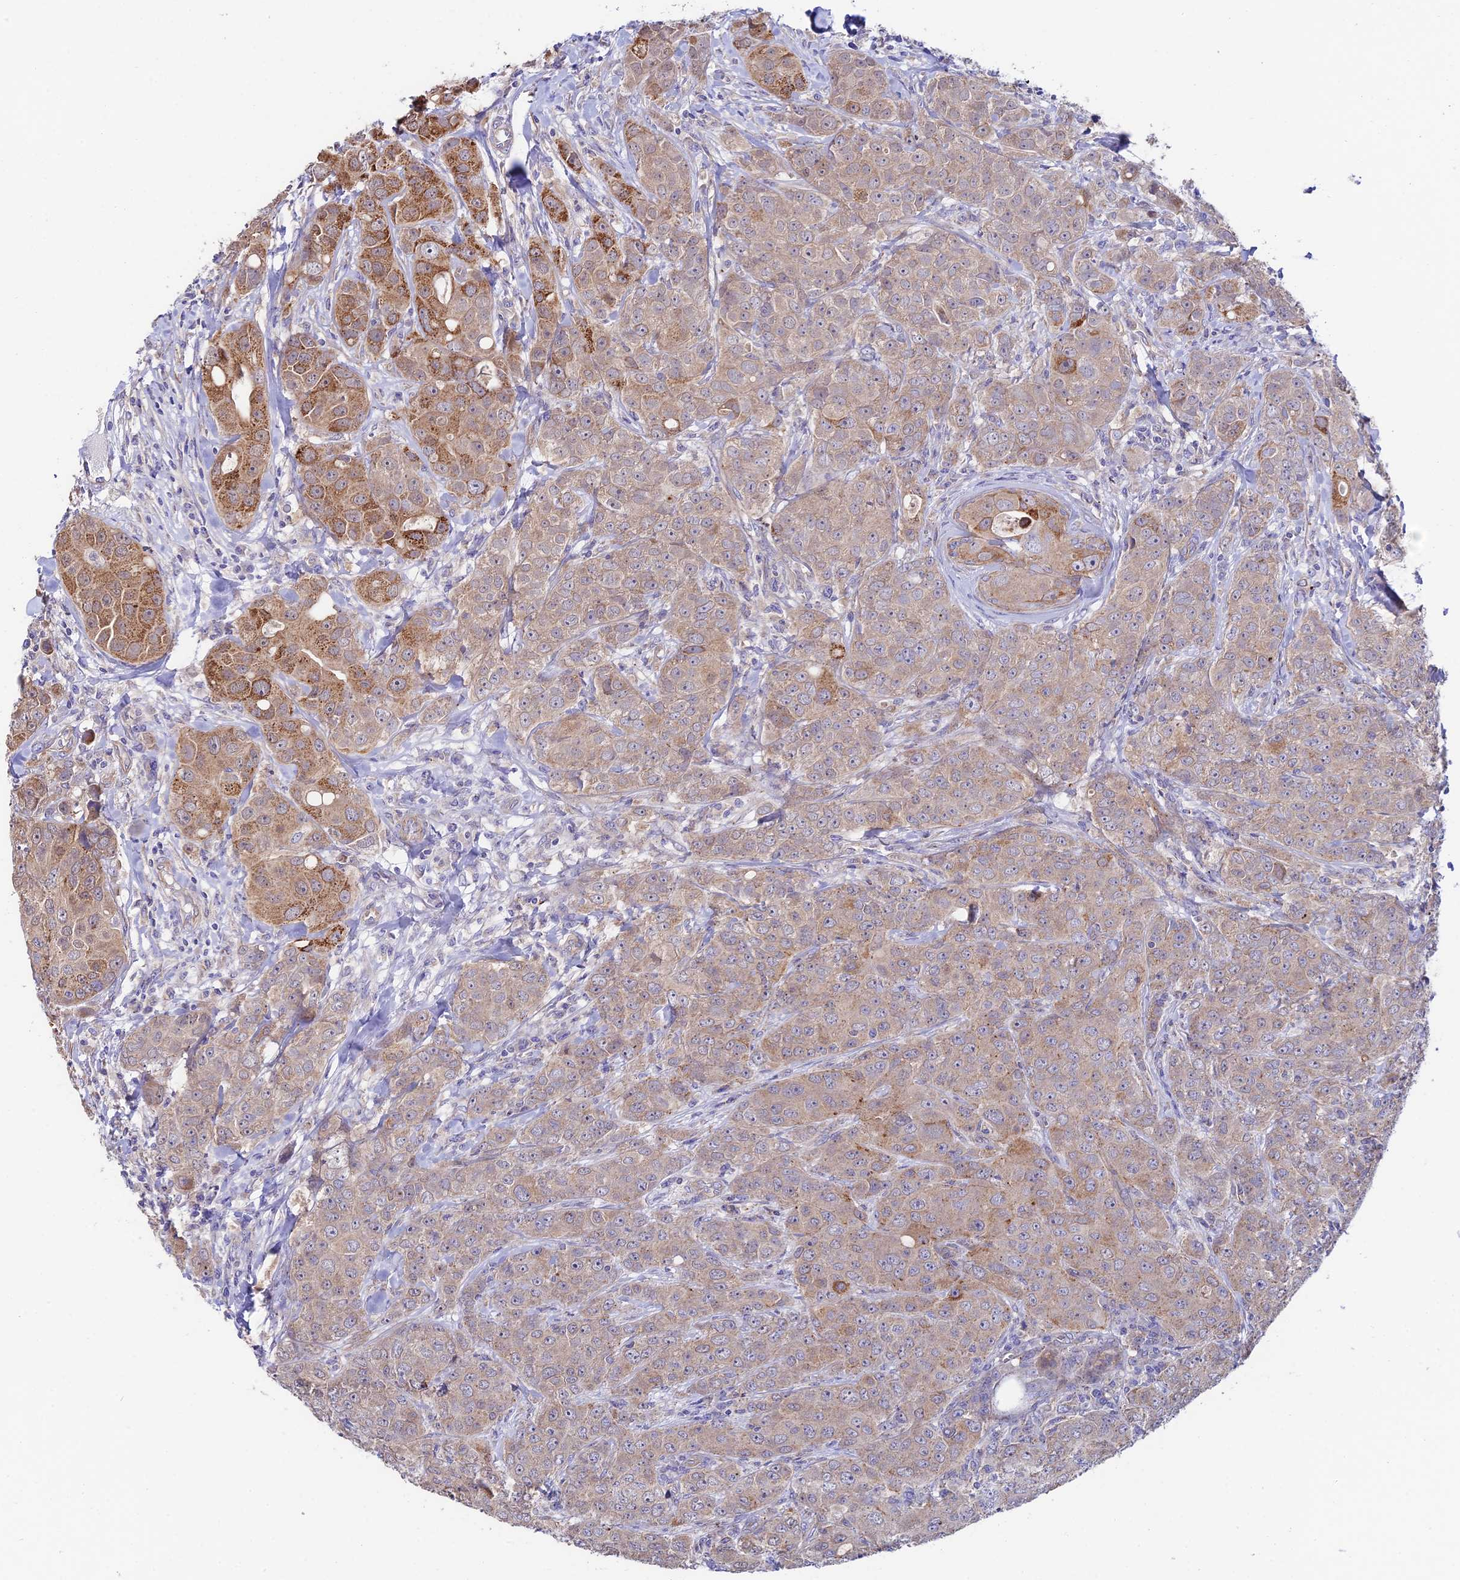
{"staining": {"intensity": "moderate", "quantity": "25%-75%", "location": "cytoplasmic/membranous"}, "tissue": "breast cancer", "cell_type": "Tumor cells", "image_type": "cancer", "snomed": [{"axis": "morphology", "description": "Duct carcinoma"}, {"axis": "topography", "description": "Breast"}], "caption": "DAB (3,3'-diaminobenzidine) immunohistochemical staining of human breast cancer (invasive ductal carcinoma) displays moderate cytoplasmic/membranous protein expression in about 25%-75% of tumor cells. Using DAB (brown) and hematoxylin (blue) stains, captured at high magnification using brightfield microscopy.", "gene": "QRFP", "patient": {"sex": "female", "age": 43}}